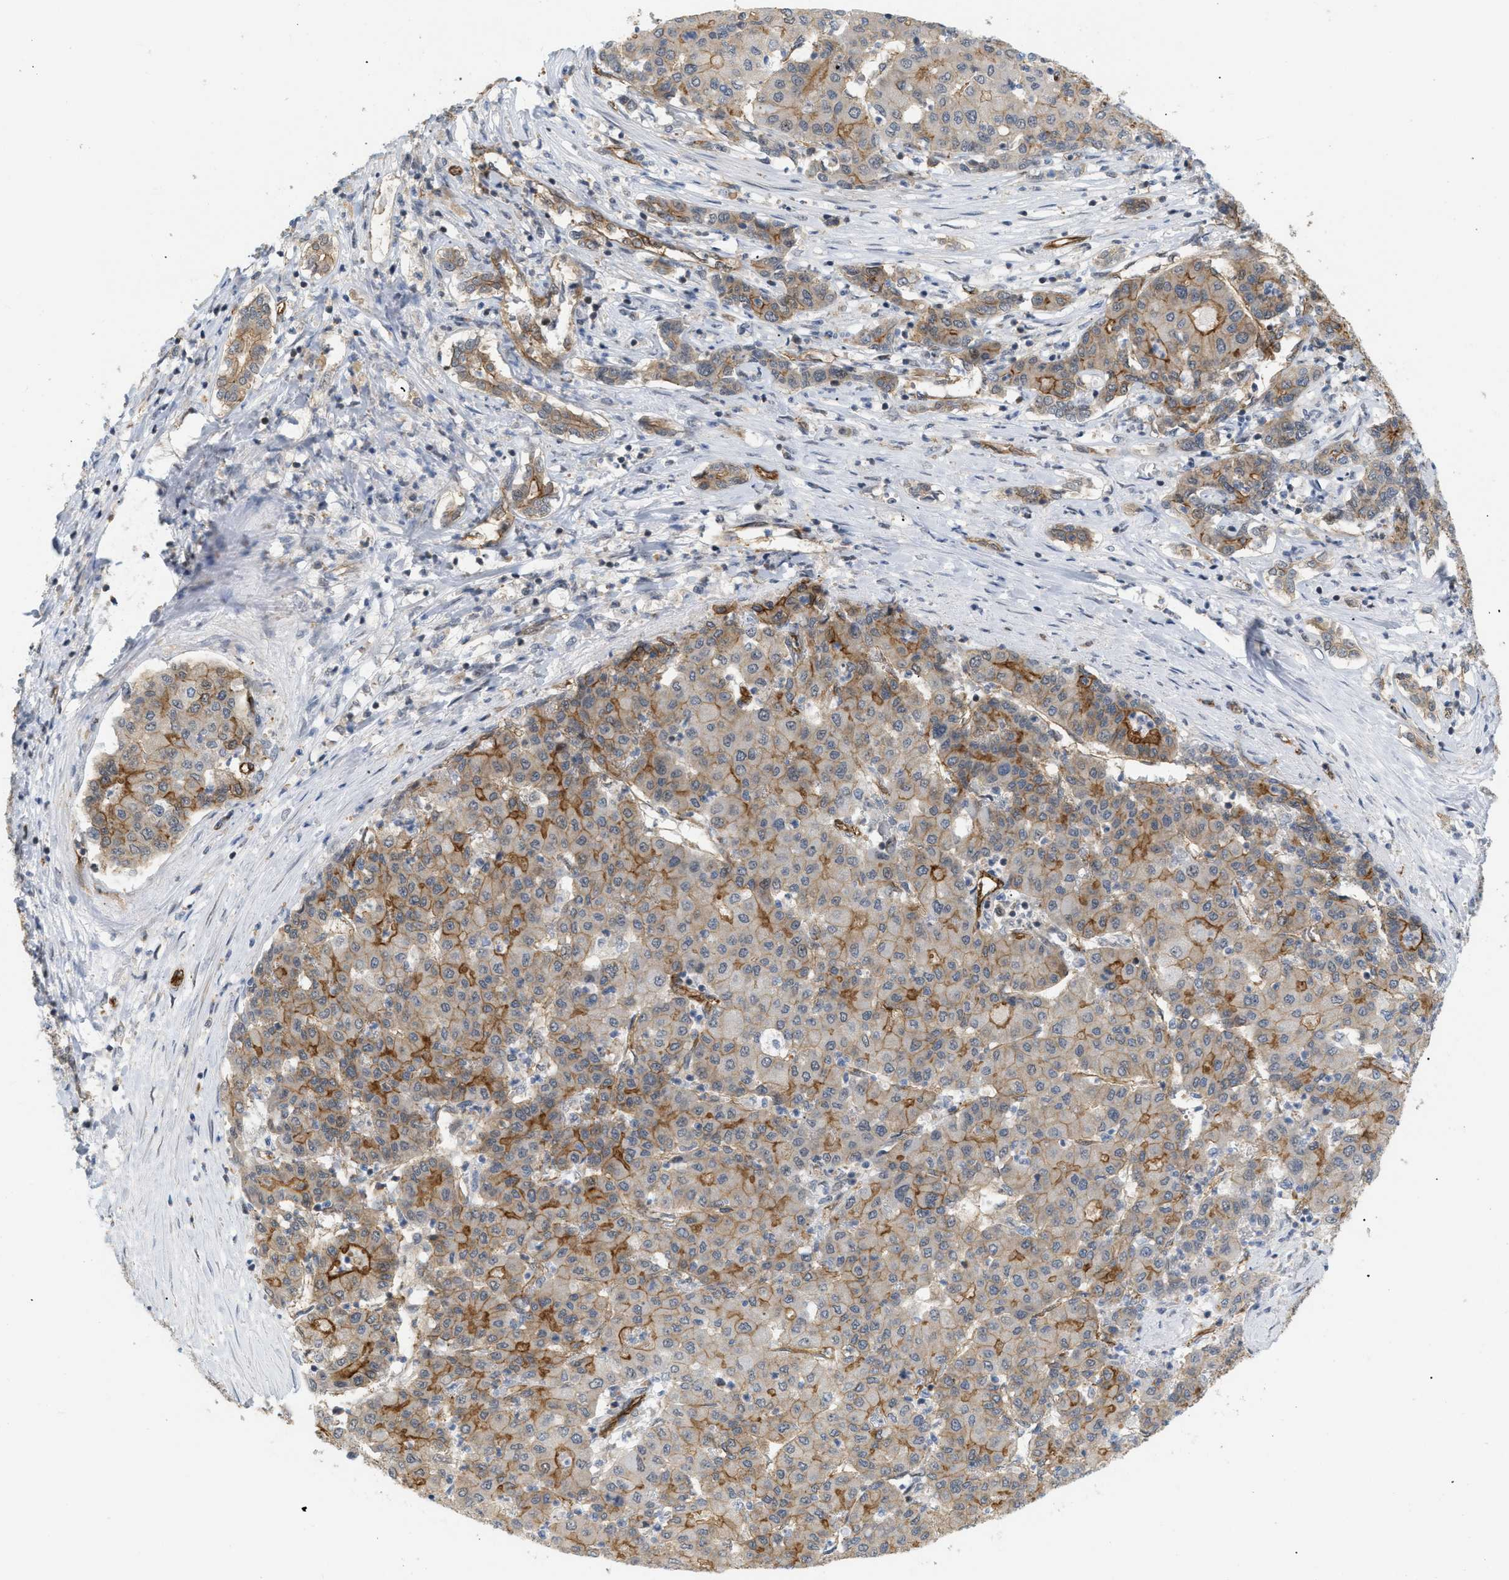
{"staining": {"intensity": "weak", "quantity": "25%-75%", "location": "cytoplasmic/membranous"}, "tissue": "liver cancer", "cell_type": "Tumor cells", "image_type": "cancer", "snomed": [{"axis": "morphology", "description": "Carcinoma, Hepatocellular, NOS"}, {"axis": "topography", "description": "Liver"}], "caption": "A brown stain labels weak cytoplasmic/membranous staining of a protein in liver hepatocellular carcinoma tumor cells. (DAB (3,3'-diaminobenzidine) = brown stain, brightfield microscopy at high magnification).", "gene": "PALMD", "patient": {"sex": "male", "age": 65}}